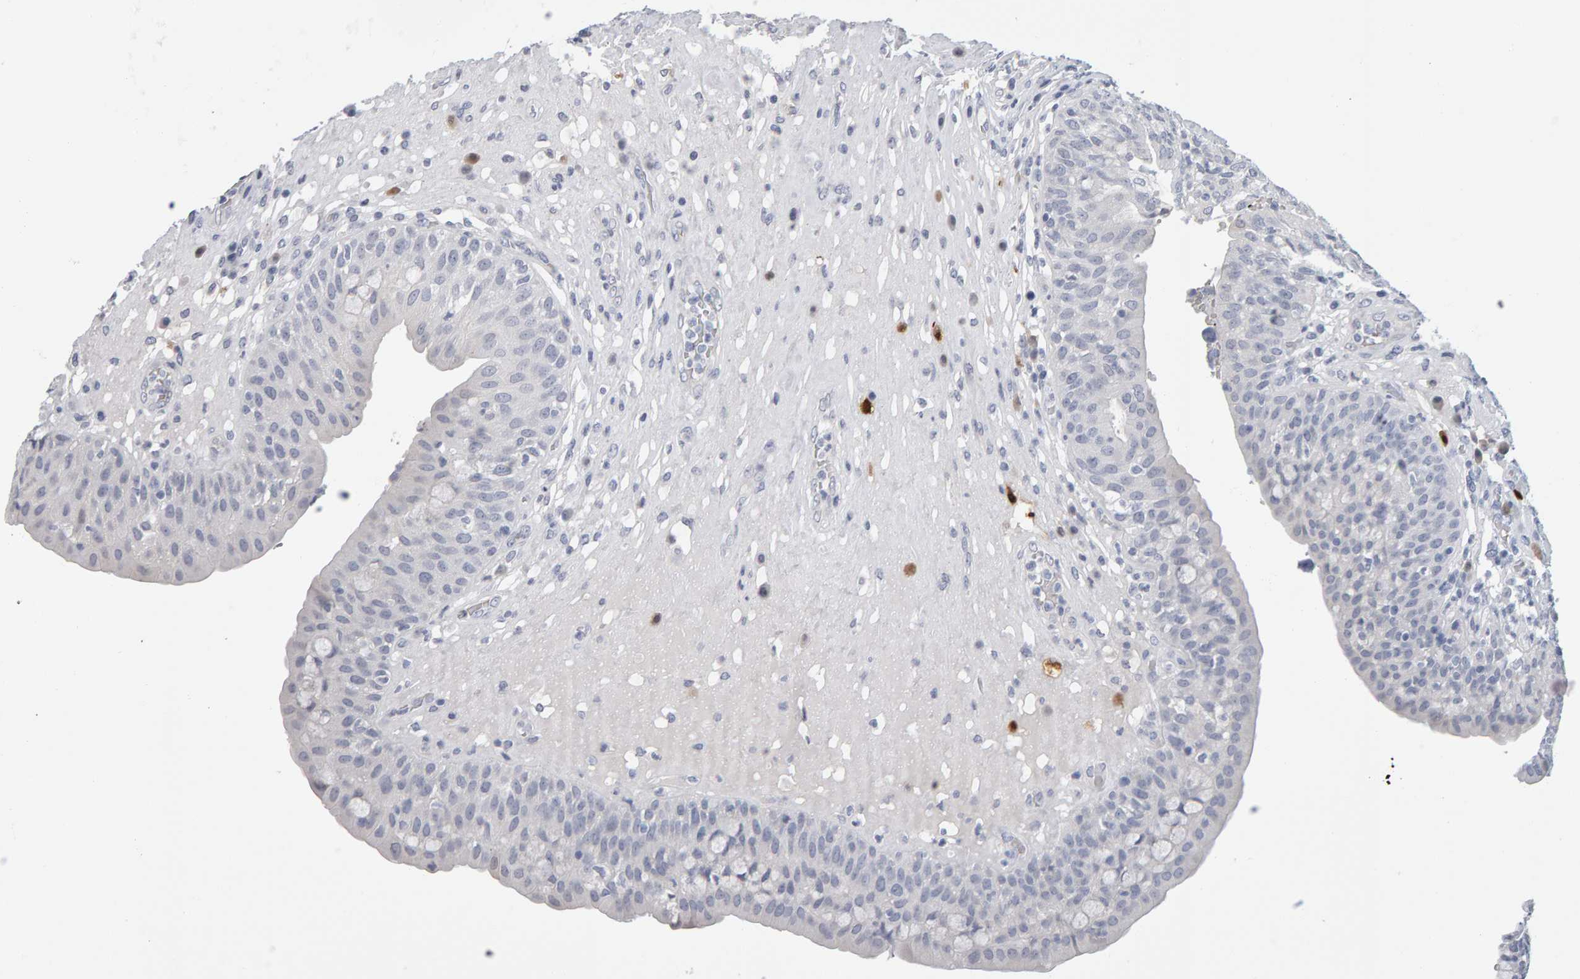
{"staining": {"intensity": "negative", "quantity": "none", "location": "none"}, "tissue": "urinary bladder", "cell_type": "Urothelial cells", "image_type": "normal", "snomed": [{"axis": "morphology", "description": "Normal tissue, NOS"}, {"axis": "topography", "description": "Urinary bladder"}], "caption": "This image is of unremarkable urinary bladder stained with IHC to label a protein in brown with the nuclei are counter-stained blue. There is no positivity in urothelial cells. (DAB IHC with hematoxylin counter stain).", "gene": "CTH", "patient": {"sex": "female", "age": 62}}